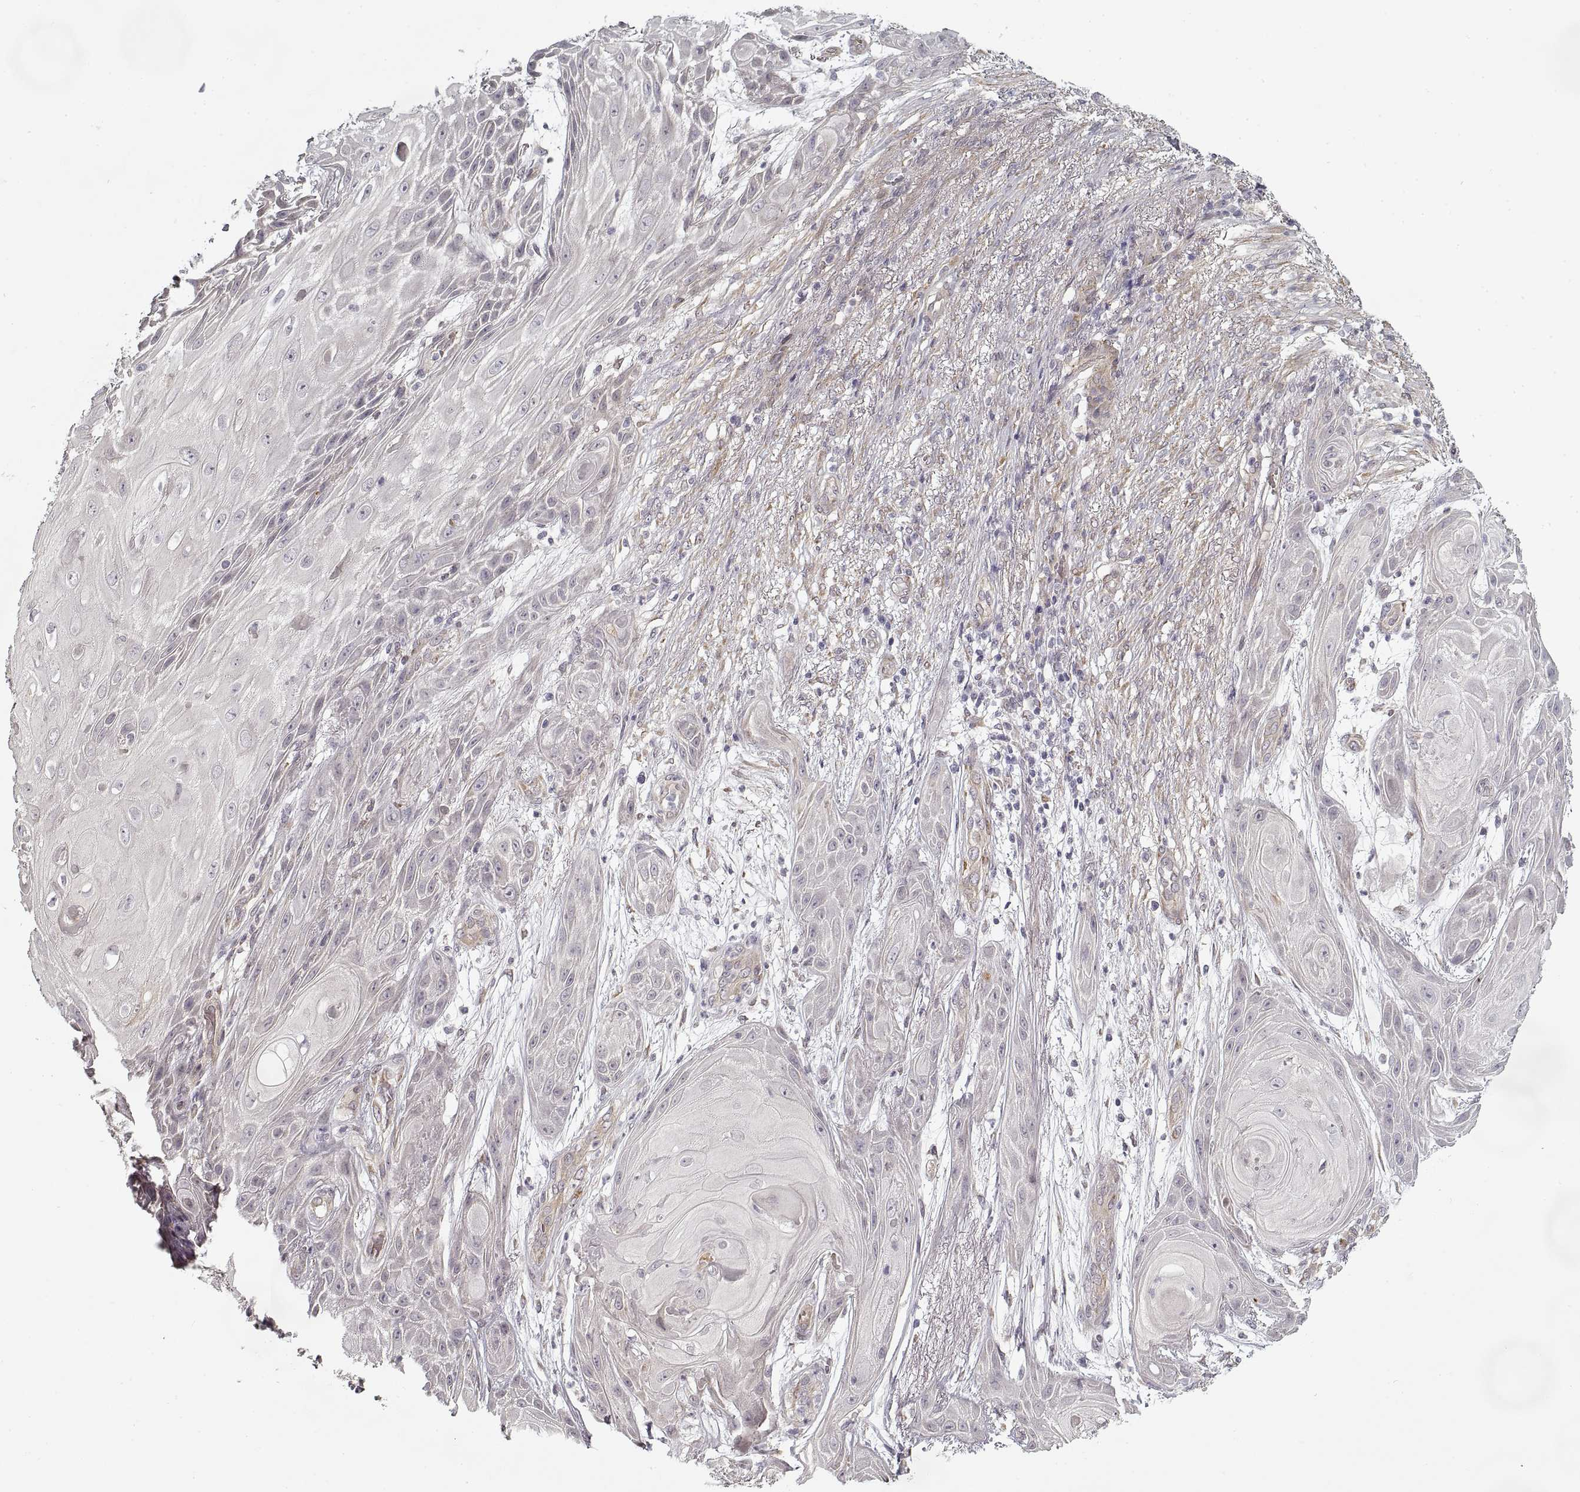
{"staining": {"intensity": "negative", "quantity": "none", "location": "none"}, "tissue": "skin cancer", "cell_type": "Tumor cells", "image_type": "cancer", "snomed": [{"axis": "morphology", "description": "Squamous cell carcinoma, NOS"}, {"axis": "topography", "description": "Skin"}], "caption": "This micrograph is of skin cancer (squamous cell carcinoma) stained with immunohistochemistry to label a protein in brown with the nuclei are counter-stained blue. There is no positivity in tumor cells. Brightfield microscopy of immunohistochemistry (IHC) stained with DAB (3,3'-diaminobenzidine) (brown) and hematoxylin (blue), captured at high magnification.", "gene": "LAMB2", "patient": {"sex": "male", "age": 62}}